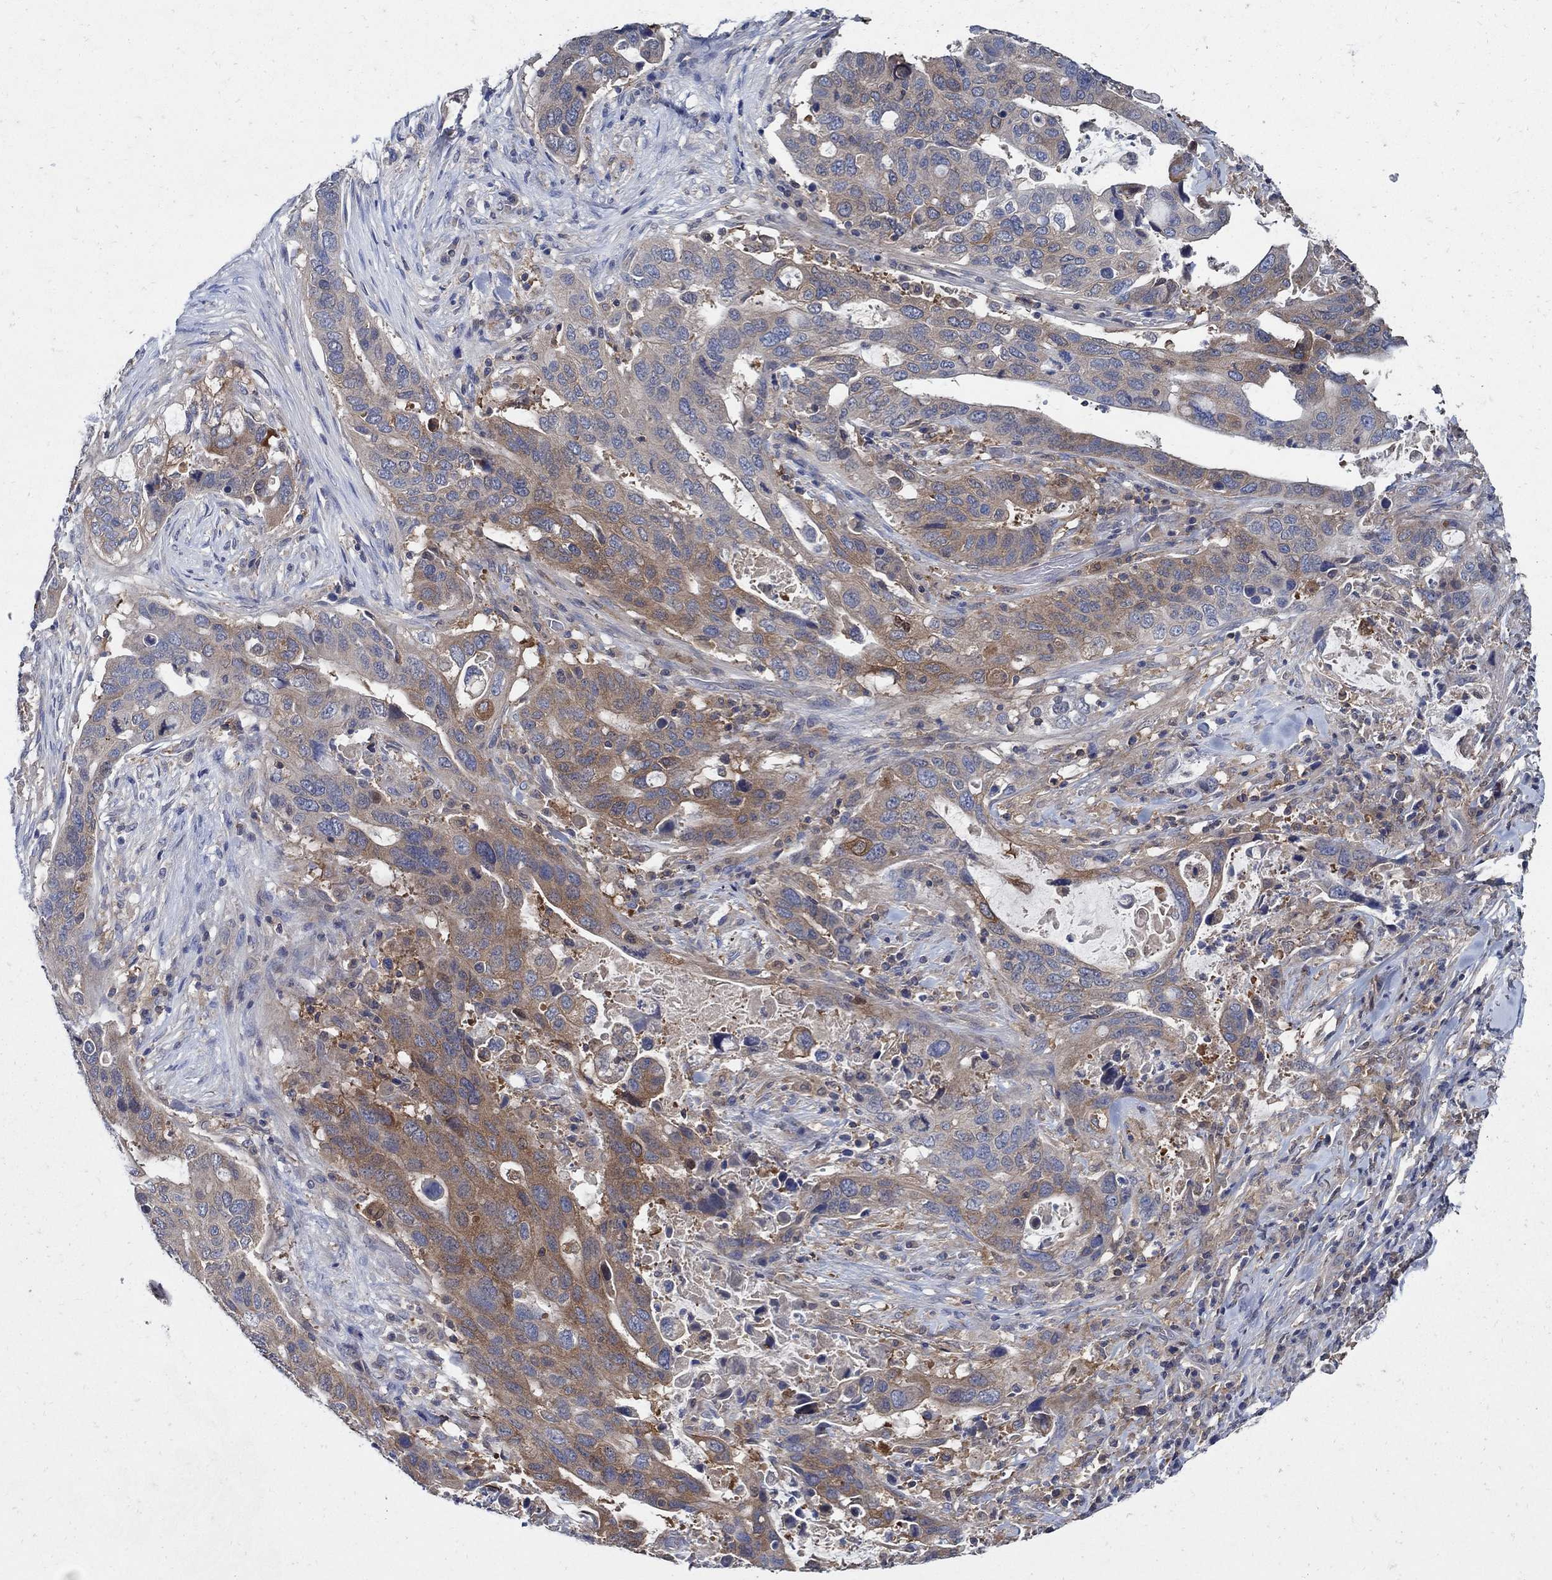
{"staining": {"intensity": "strong", "quantity": ">75%", "location": "cytoplasmic/membranous"}, "tissue": "stomach cancer", "cell_type": "Tumor cells", "image_type": "cancer", "snomed": [{"axis": "morphology", "description": "Adenocarcinoma, NOS"}, {"axis": "topography", "description": "Stomach"}], "caption": "Tumor cells exhibit high levels of strong cytoplasmic/membranous positivity in about >75% of cells in human stomach cancer.", "gene": "MTHFR", "patient": {"sex": "male", "age": 54}}